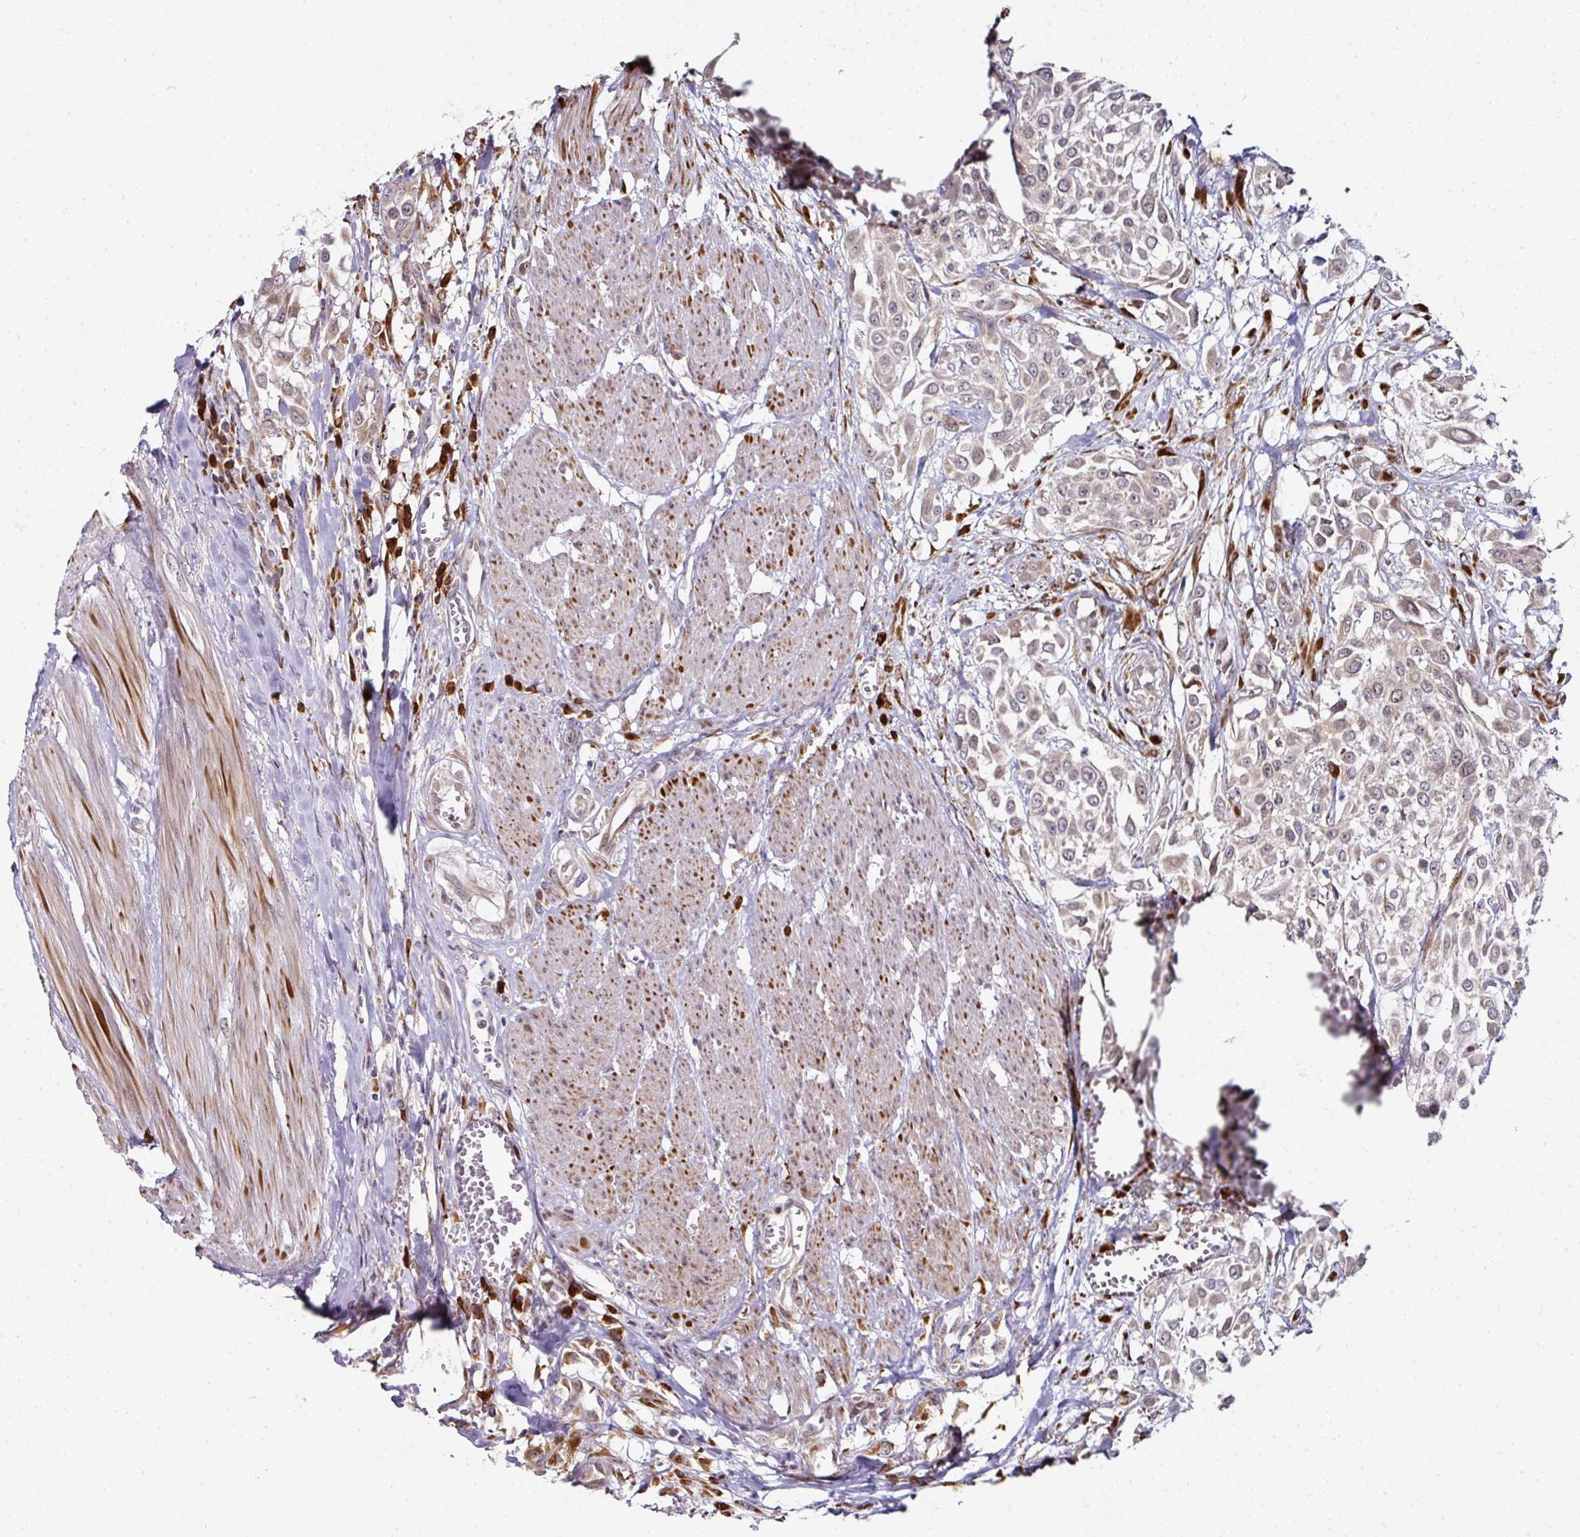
{"staining": {"intensity": "weak", "quantity": "25%-75%", "location": "cytoplasmic/membranous"}, "tissue": "urothelial cancer", "cell_type": "Tumor cells", "image_type": "cancer", "snomed": [{"axis": "morphology", "description": "Urothelial carcinoma, High grade"}, {"axis": "topography", "description": "Urinary bladder"}], "caption": "Immunohistochemical staining of human urothelial cancer exhibits low levels of weak cytoplasmic/membranous staining in approximately 25%-75% of tumor cells. (brown staining indicates protein expression, while blue staining denotes nuclei).", "gene": "APOLD1", "patient": {"sex": "male", "age": 57}}